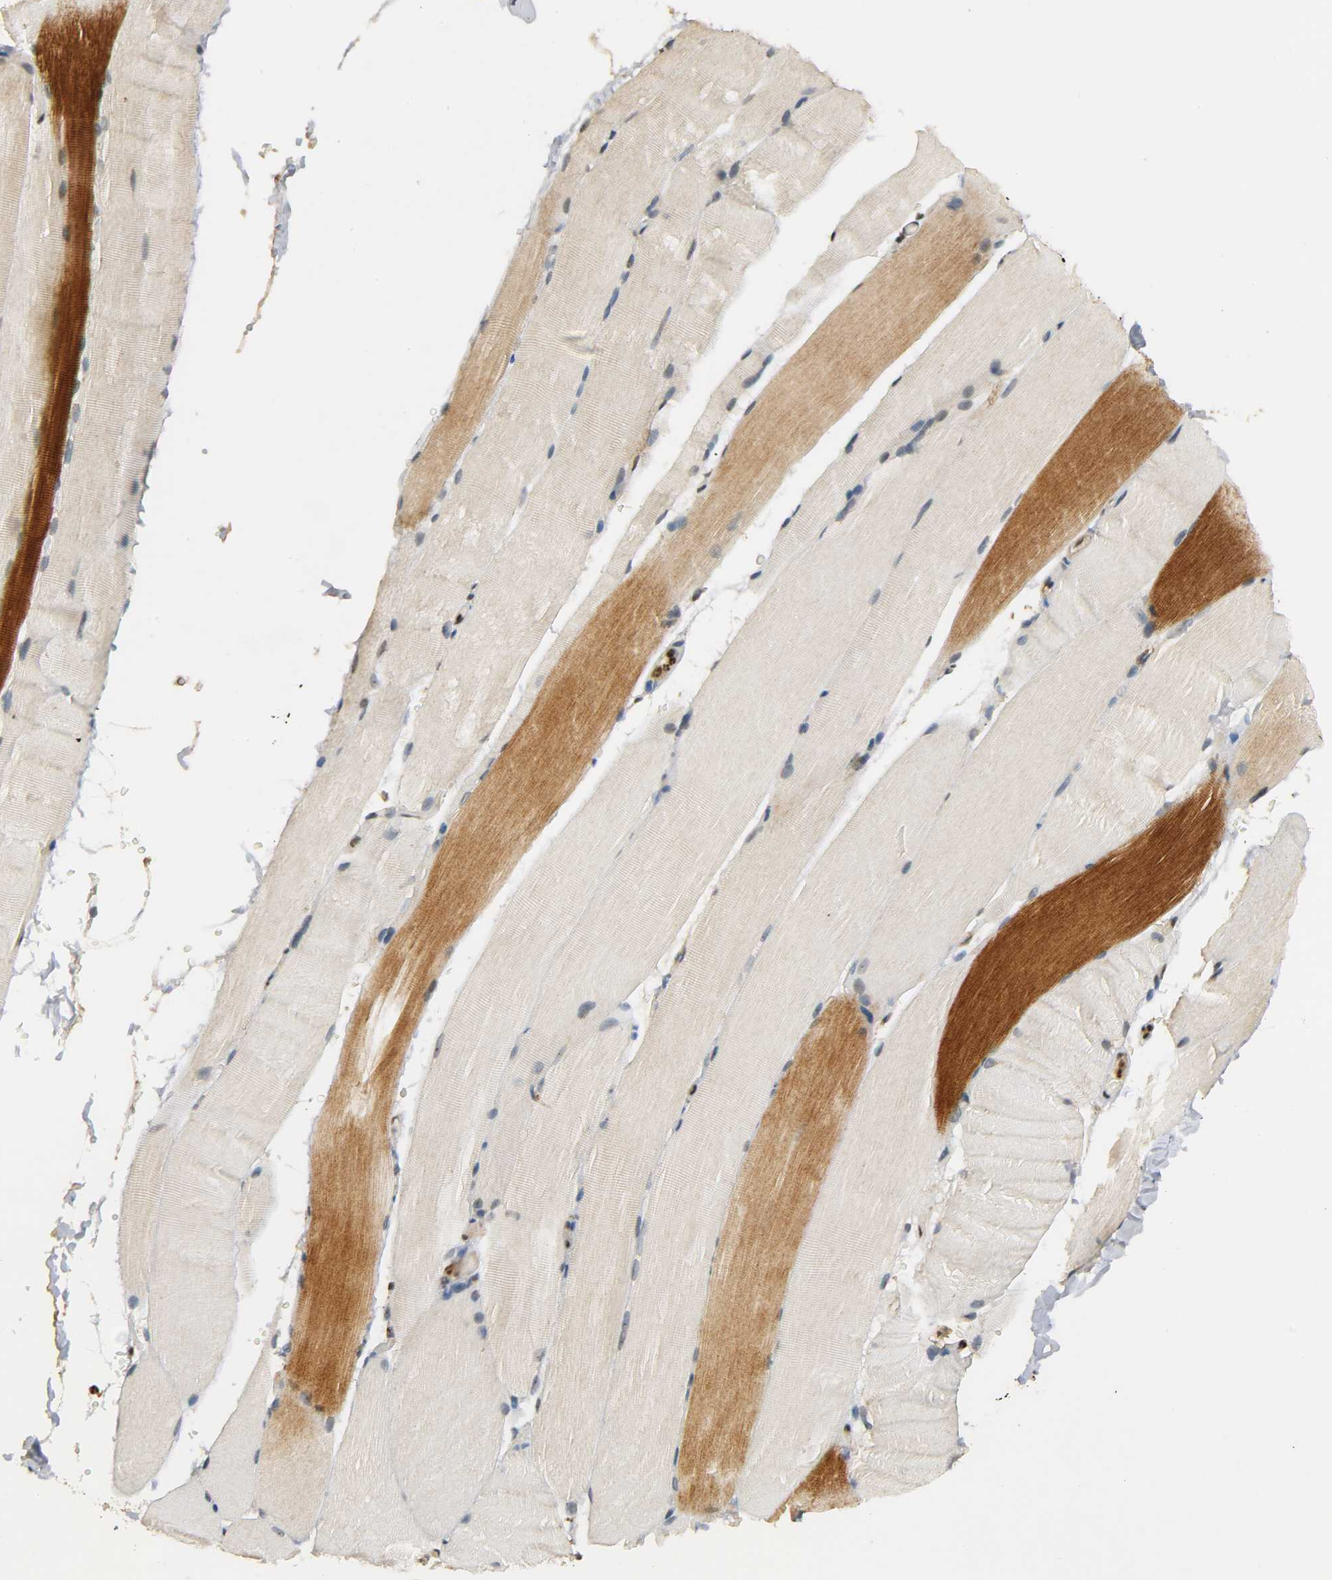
{"staining": {"intensity": "strong", "quantity": "<25%", "location": "cytoplasmic/membranous"}, "tissue": "skeletal muscle", "cell_type": "Myocytes", "image_type": "normal", "snomed": [{"axis": "morphology", "description": "Normal tissue, NOS"}, {"axis": "topography", "description": "Skeletal muscle"}, {"axis": "topography", "description": "Parathyroid gland"}], "caption": "Immunohistochemistry of benign human skeletal muscle displays medium levels of strong cytoplasmic/membranous positivity in approximately <25% of myocytes. The protein of interest is stained brown, and the nuclei are stained in blue (DAB (3,3'-diaminobenzidine) IHC with brightfield microscopy, high magnification).", "gene": "ZFPM2", "patient": {"sex": "female", "age": 37}}